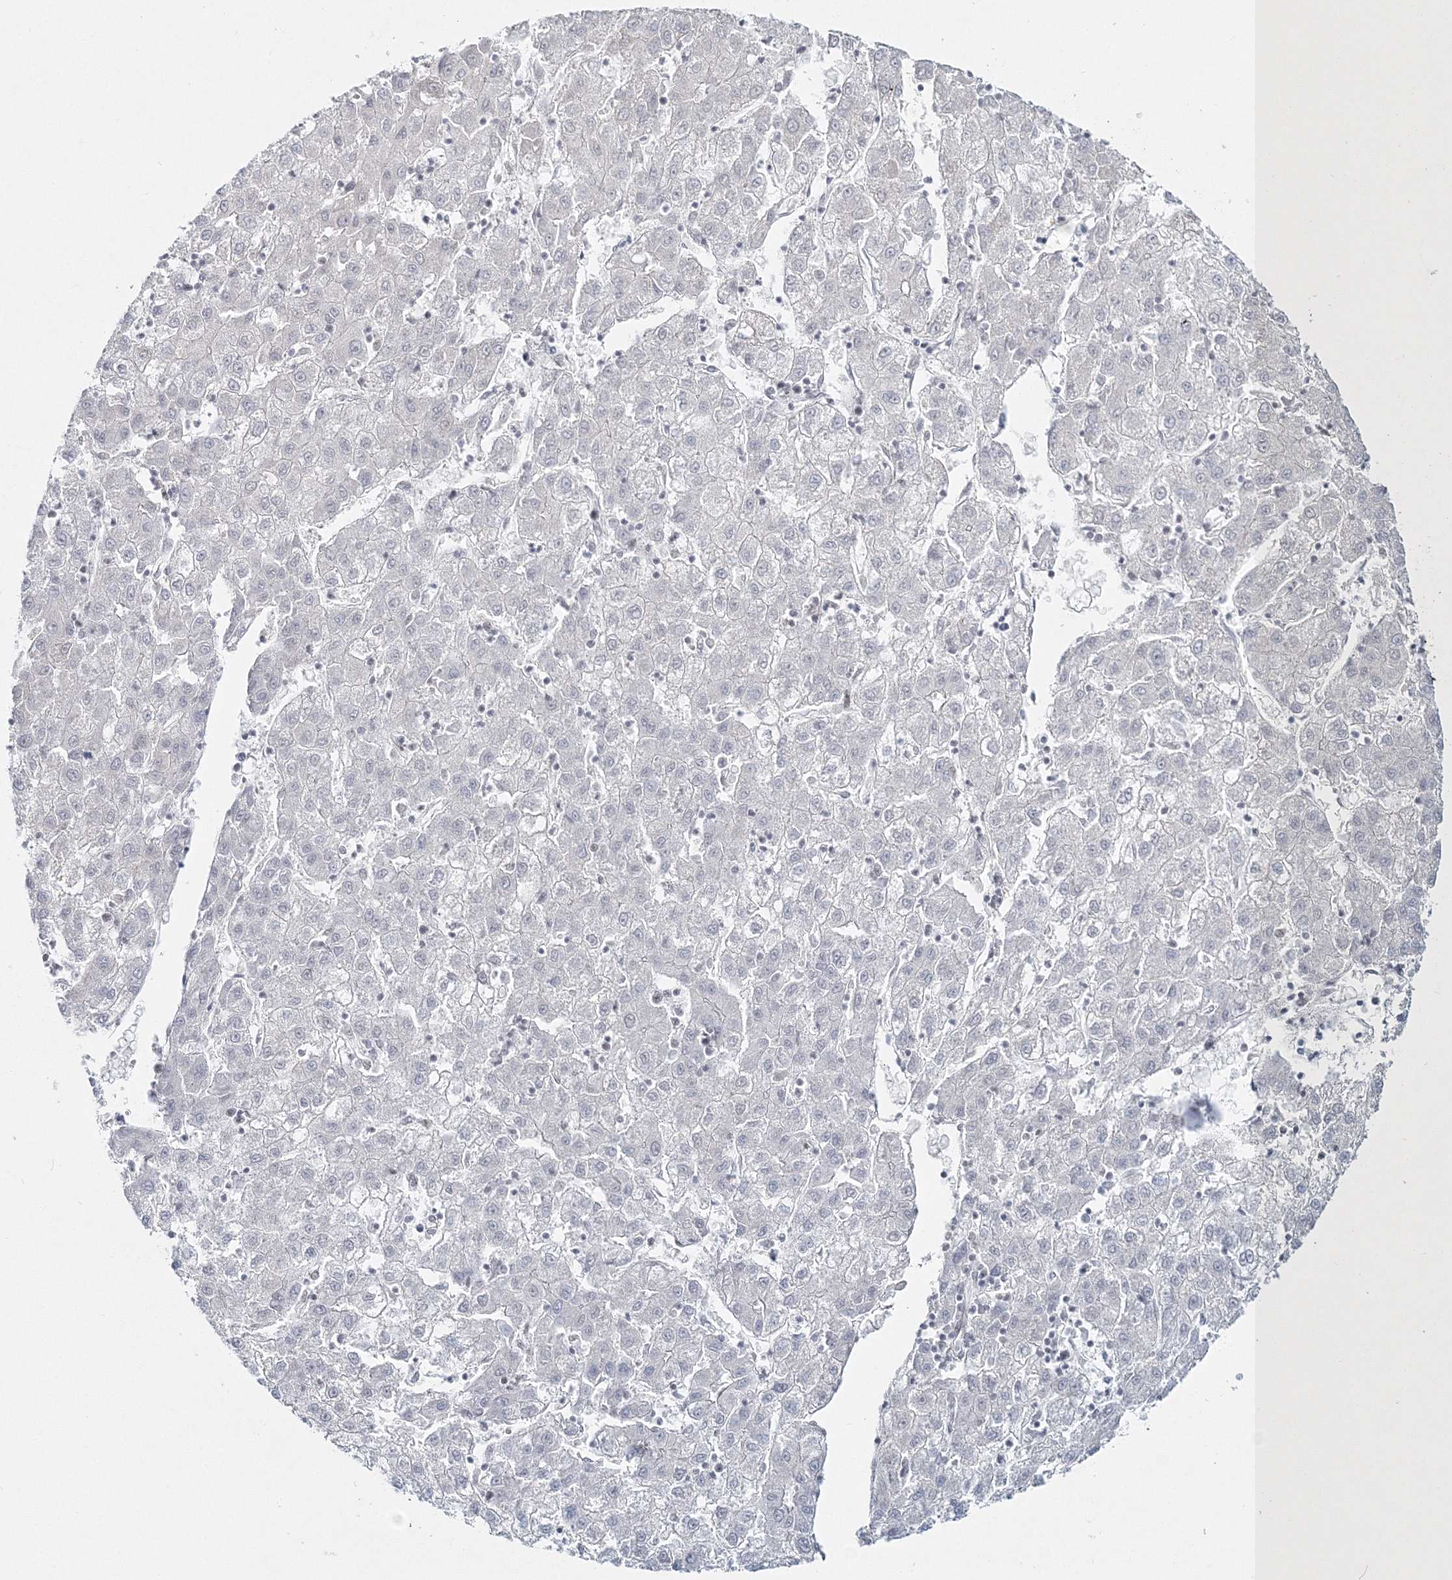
{"staining": {"intensity": "negative", "quantity": "none", "location": "none"}, "tissue": "liver cancer", "cell_type": "Tumor cells", "image_type": "cancer", "snomed": [{"axis": "morphology", "description": "Carcinoma, Hepatocellular, NOS"}, {"axis": "topography", "description": "Liver"}], "caption": "High magnification brightfield microscopy of liver hepatocellular carcinoma stained with DAB (3,3'-diaminobenzidine) (brown) and counterstained with hematoxylin (blue): tumor cells show no significant positivity.", "gene": "QRICH1", "patient": {"sex": "male", "age": 72}}